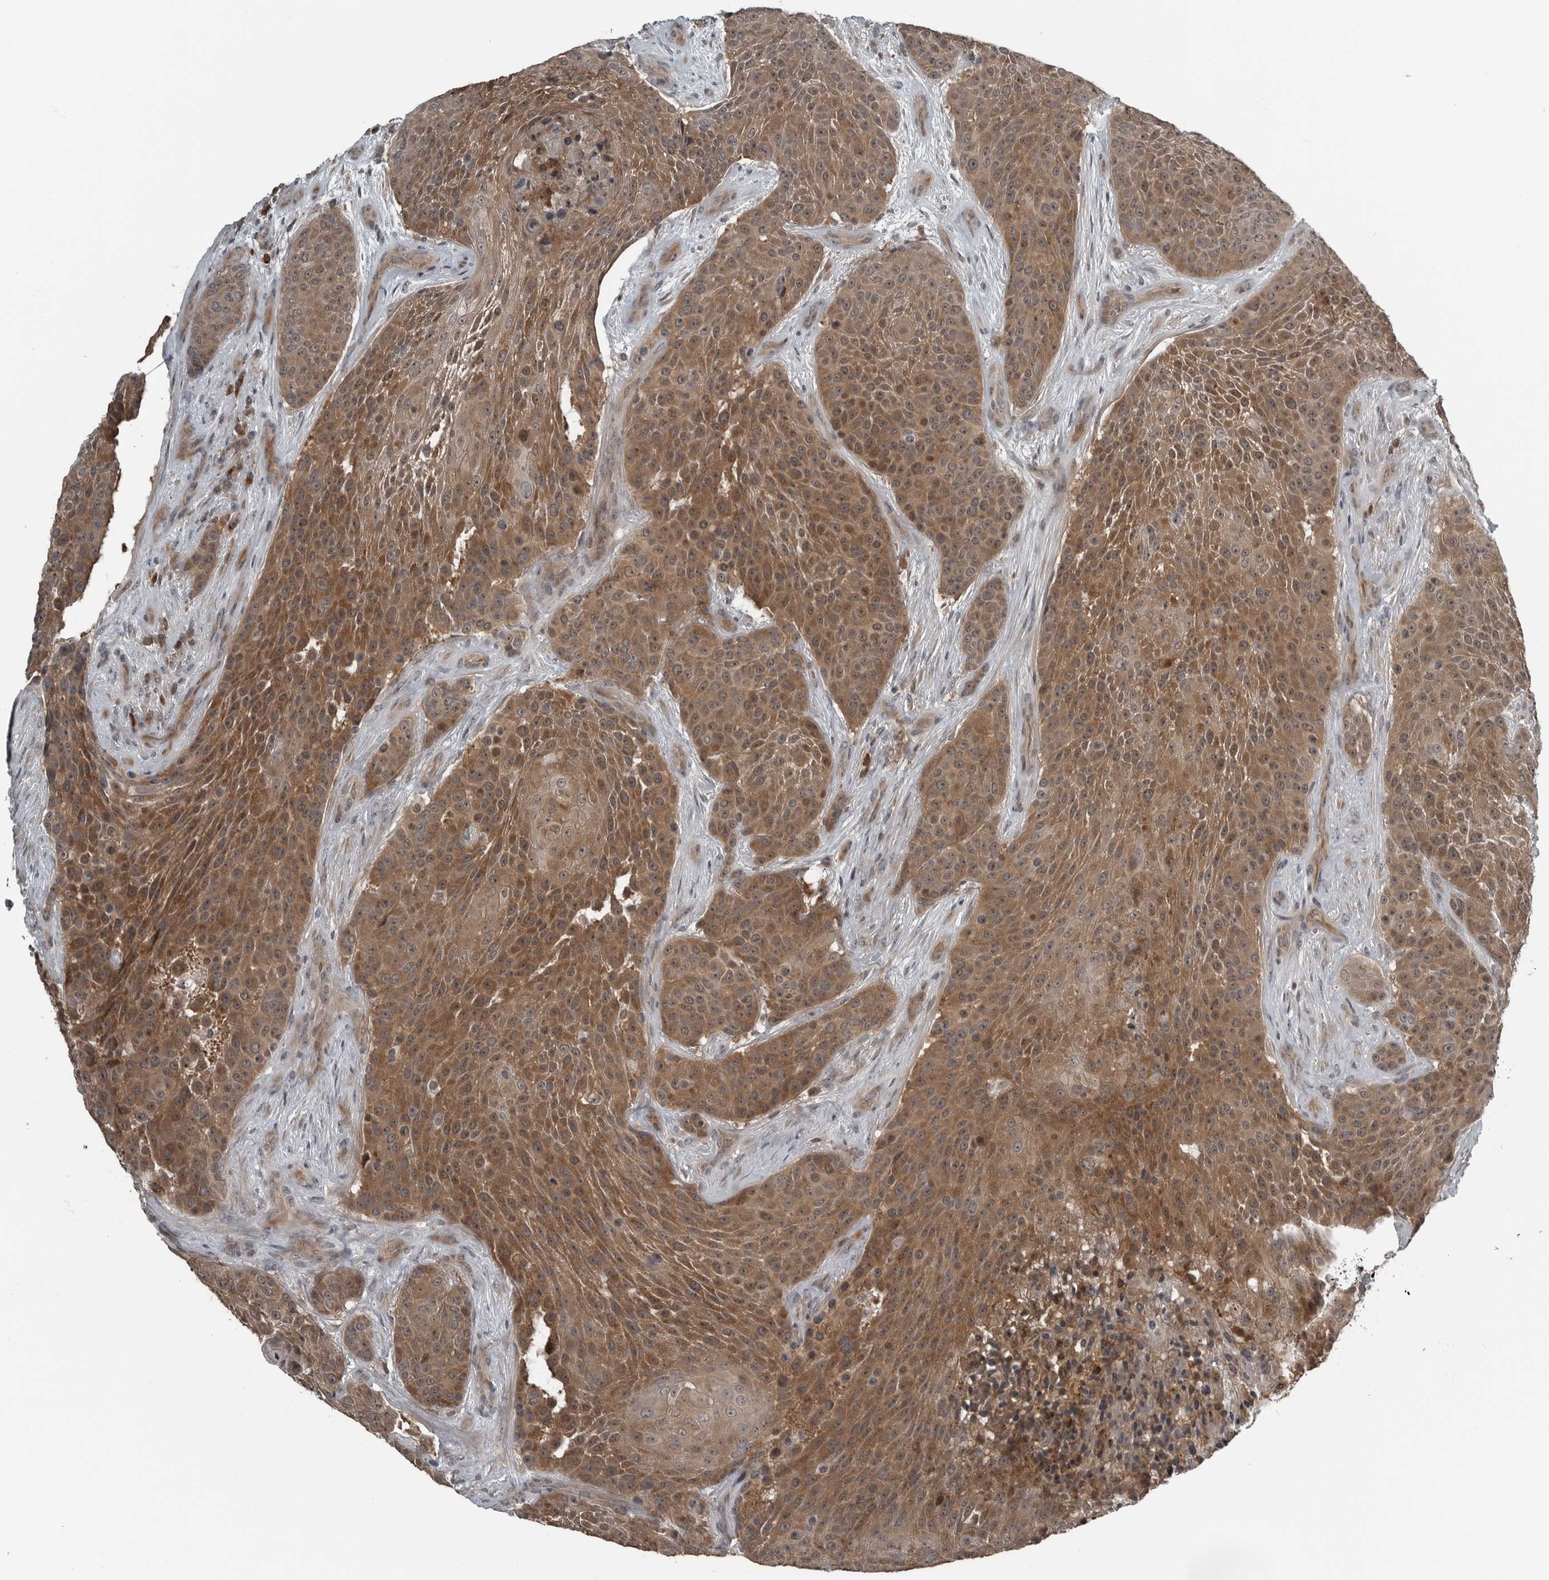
{"staining": {"intensity": "moderate", "quantity": ">75%", "location": "cytoplasmic/membranous,nuclear"}, "tissue": "urothelial cancer", "cell_type": "Tumor cells", "image_type": "cancer", "snomed": [{"axis": "morphology", "description": "Urothelial carcinoma, High grade"}, {"axis": "topography", "description": "Urinary bladder"}], "caption": "The photomicrograph reveals staining of urothelial carcinoma (high-grade), revealing moderate cytoplasmic/membranous and nuclear protein staining (brown color) within tumor cells.", "gene": "GAK", "patient": {"sex": "female", "age": 63}}